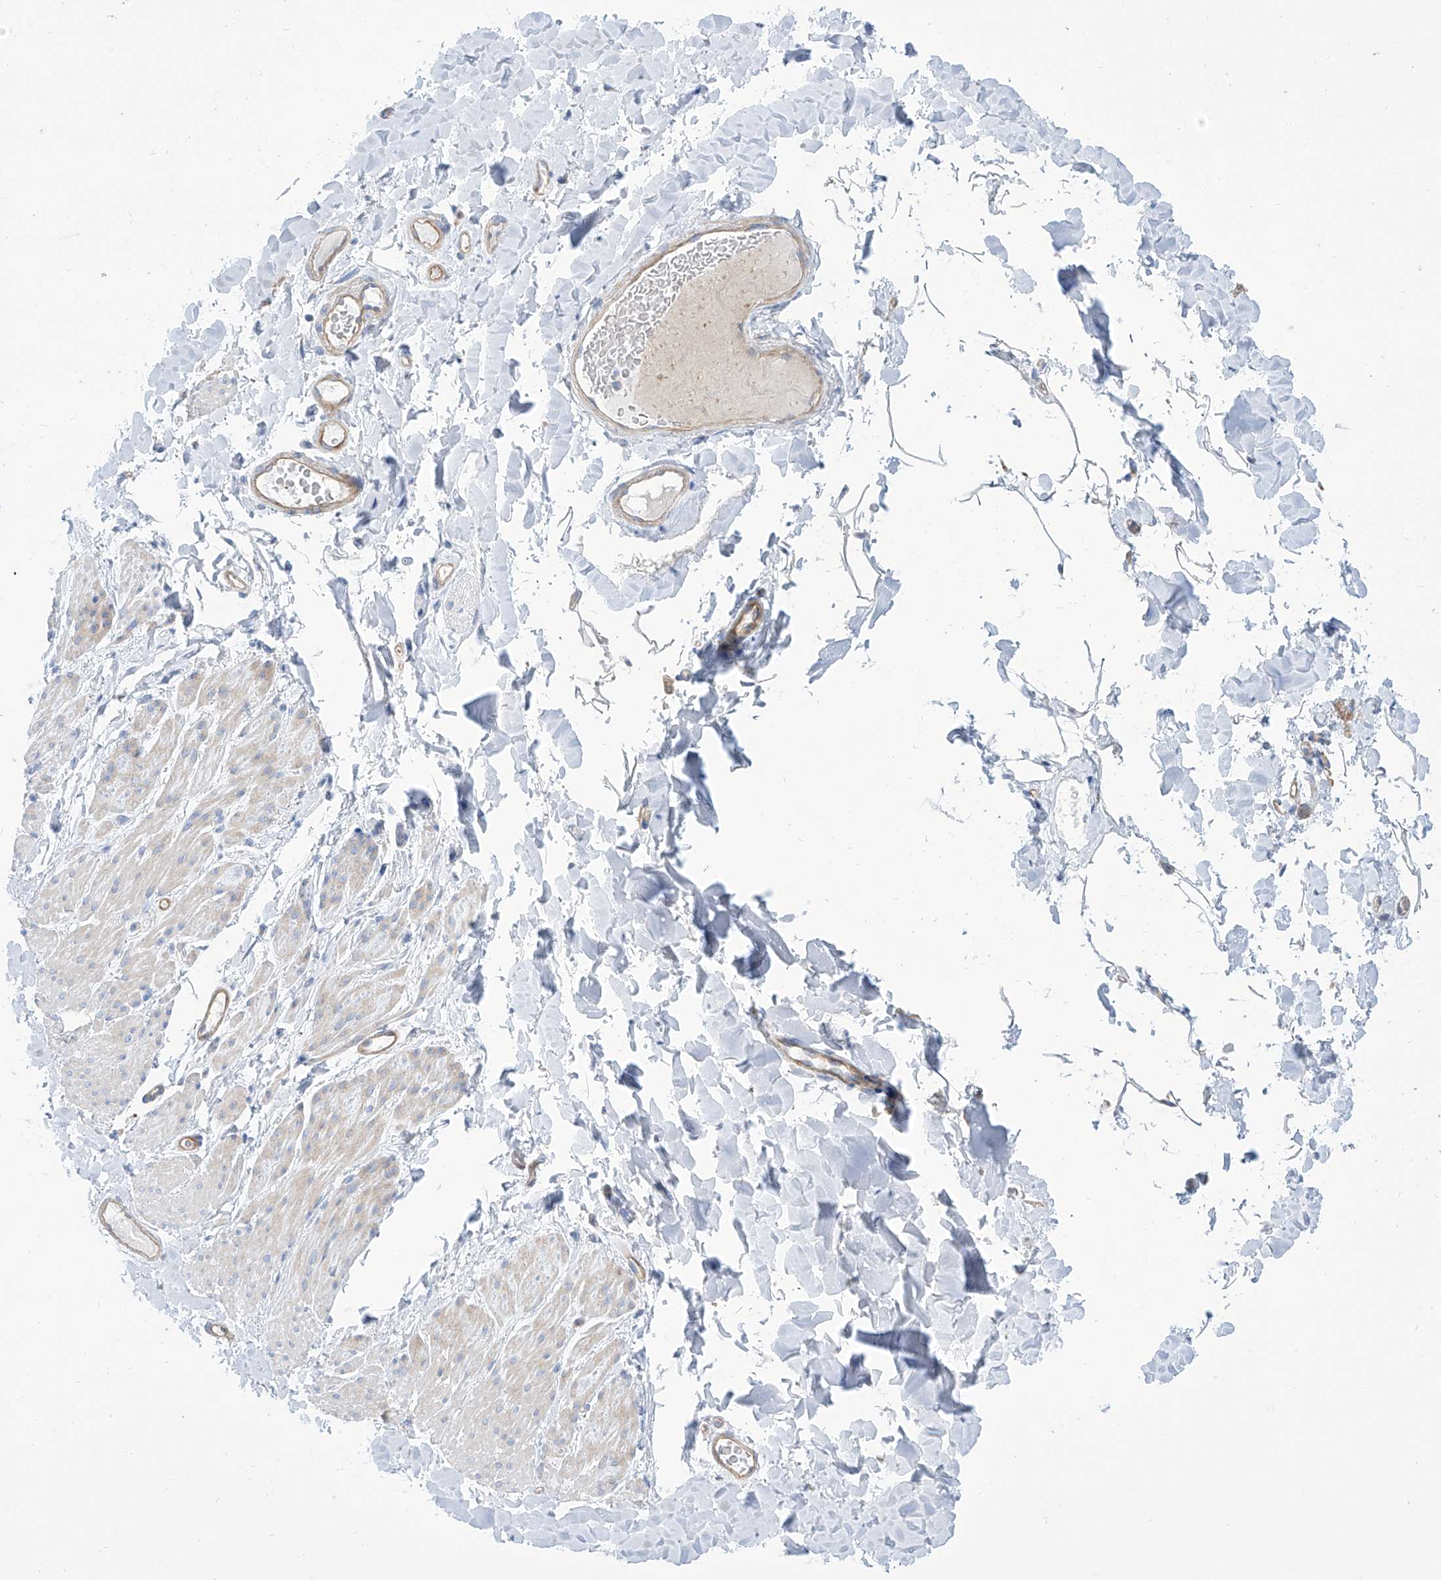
{"staining": {"intensity": "negative", "quantity": "none", "location": "none"}, "tissue": "smooth muscle", "cell_type": "Smooth muscle cells", "image_type": "normal", "snomed": [{"axis": "morphology", "description": "Normal tissue, NOS"}, {"axis": "topography", "description": "Colon"}, {"axis": "topography", "description": "Peripheral nerve tissue"}], "caption": "Human smooth muscle stained for a protein using immunohistochemistry displays no expression in smooth muscle cells.", "gene": "TMEM209", "patient": {"sex": "female", "age": 61}}